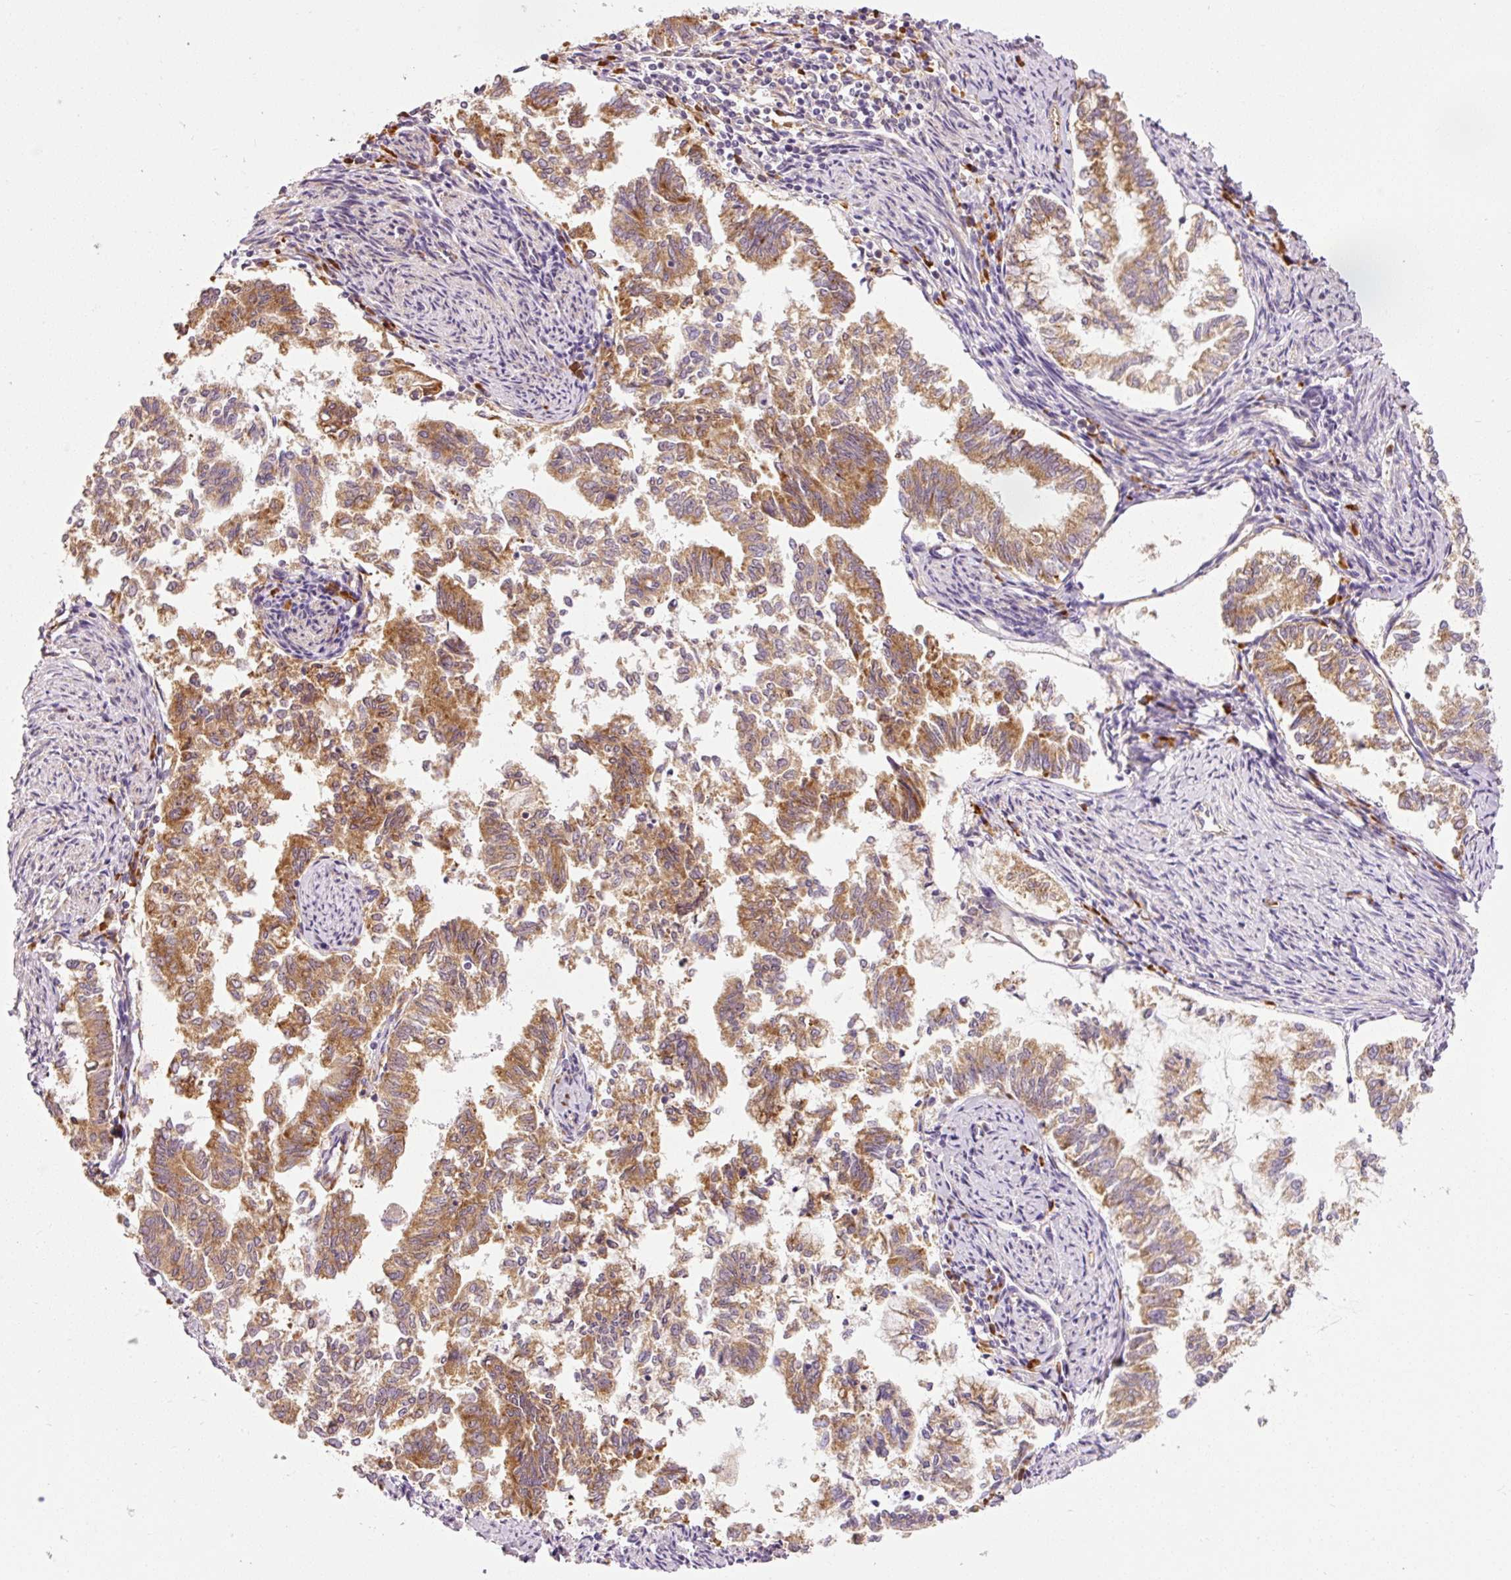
{"staining": {"intensity": "moderate", "quantity": ">75%", "location": "cytoplasmic/membranous"}, "tissue": "endometrial cancer", "cell_type": "Tumor cells", "image_type": "cancer", "snomed": [{"axis": "morphology", "description": "Adenocarcinoma, NOS"}, {"axis": "topography", "description": "Endometrium"}], "caption": "A high-resolution histopathology image shows IHC staining of endometrial cancer, which exhibits moderate cytoplasmic/membranous positivity in approximately >75% of tumor cells. Nuclei are stained in blue.", "gene": "RPL10A", "patient": {"sex": "female", "age": 79}}